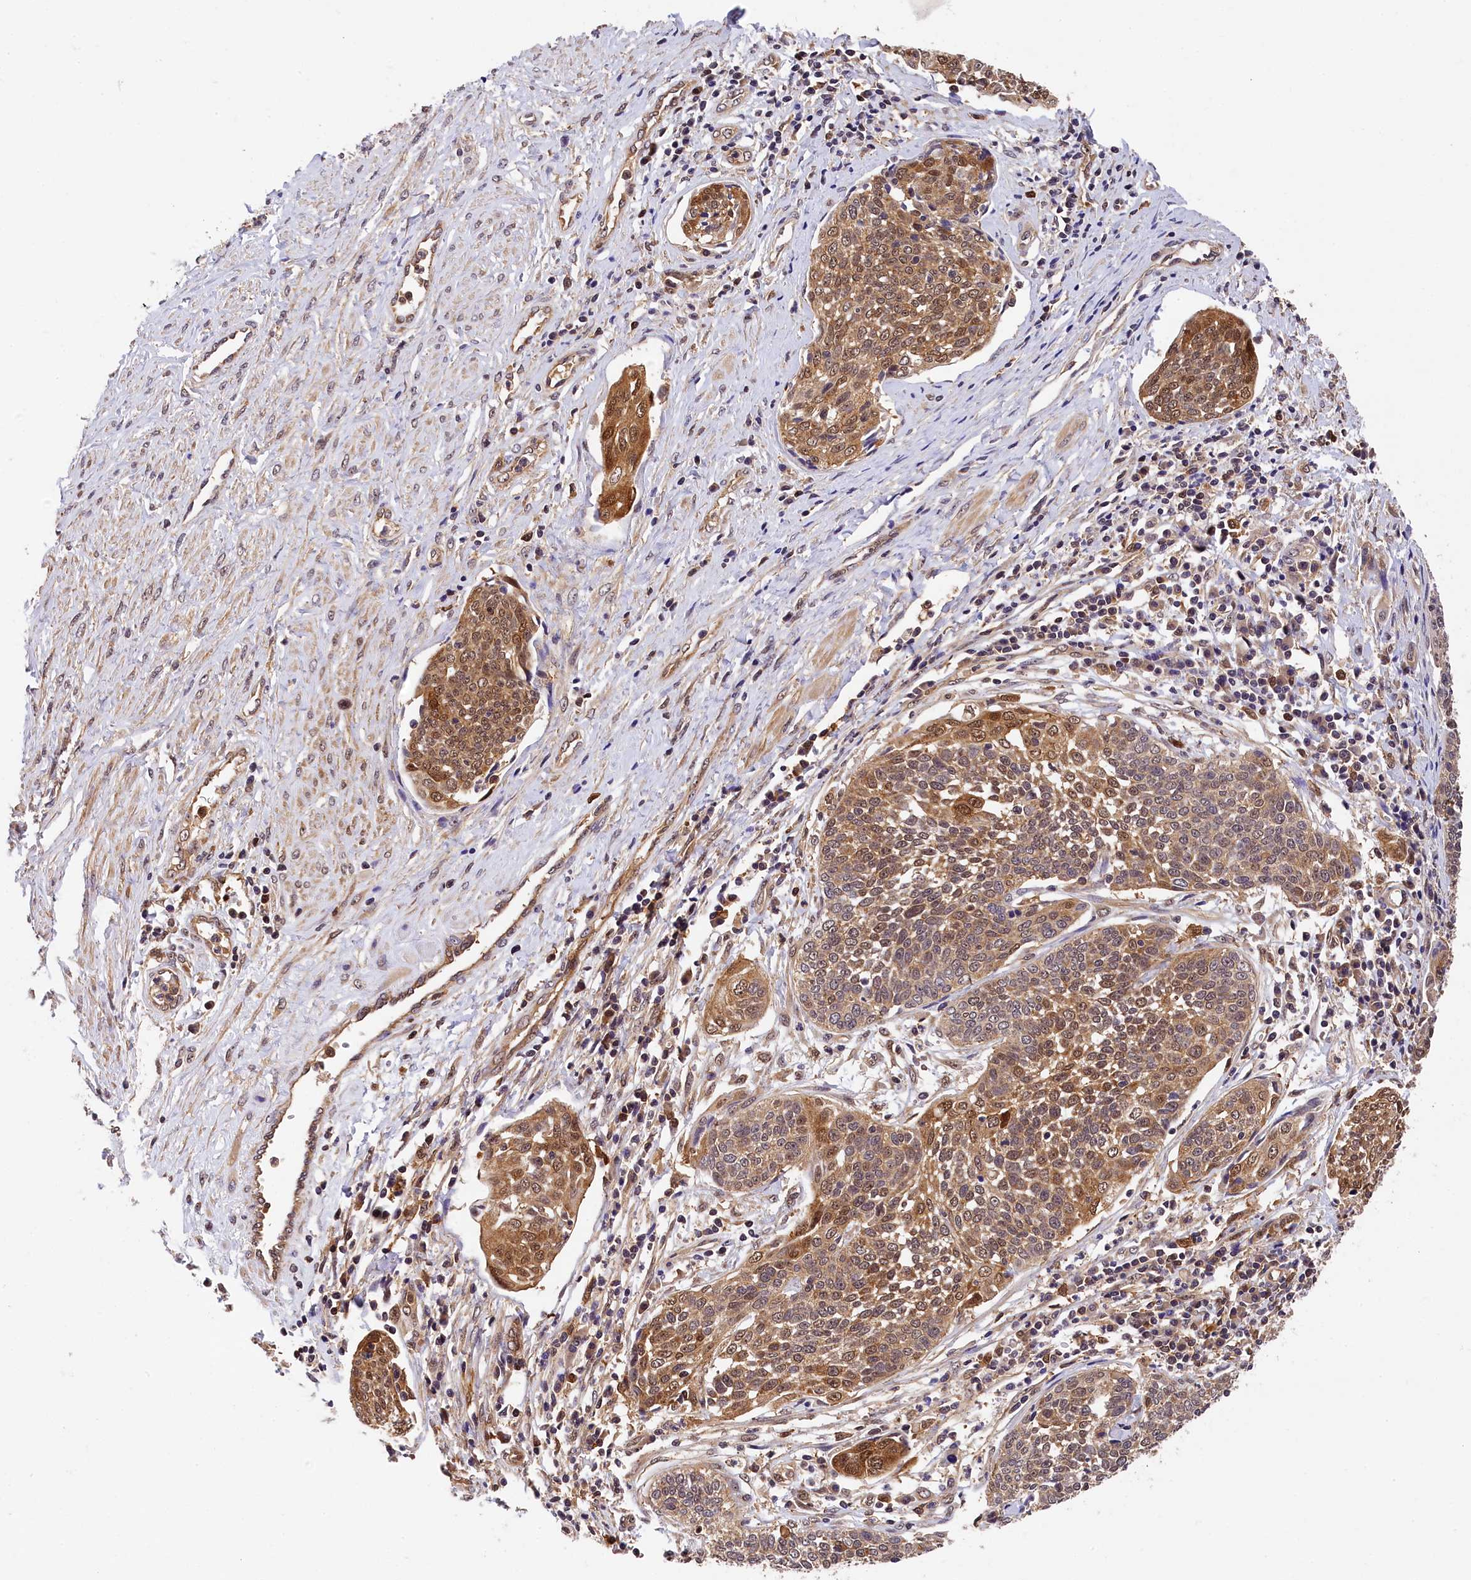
{"staining": {"intensity": "moderate", "quantity": ">75%", "location": "cytoplasmic/membranous,nuclear"}, "tissue": "cervical cancer", "cell_type": "Tumor cells", "image_type": "cancer", "snomed": [{"axis": "morphology", "description": "Squamous cell carcinoma, NOS"}, {"axis": "topography", "description": "Cervix"}], "caption": "Protein analysis of cervical cancer (squamous cell carcinoma) tissue exhibits moderate cytoplasmic/membranous and nuclear staining in approximately >75% of tumor cells.", "gene": "EIF6", "patient": {"sex": "female", "age": 34}}